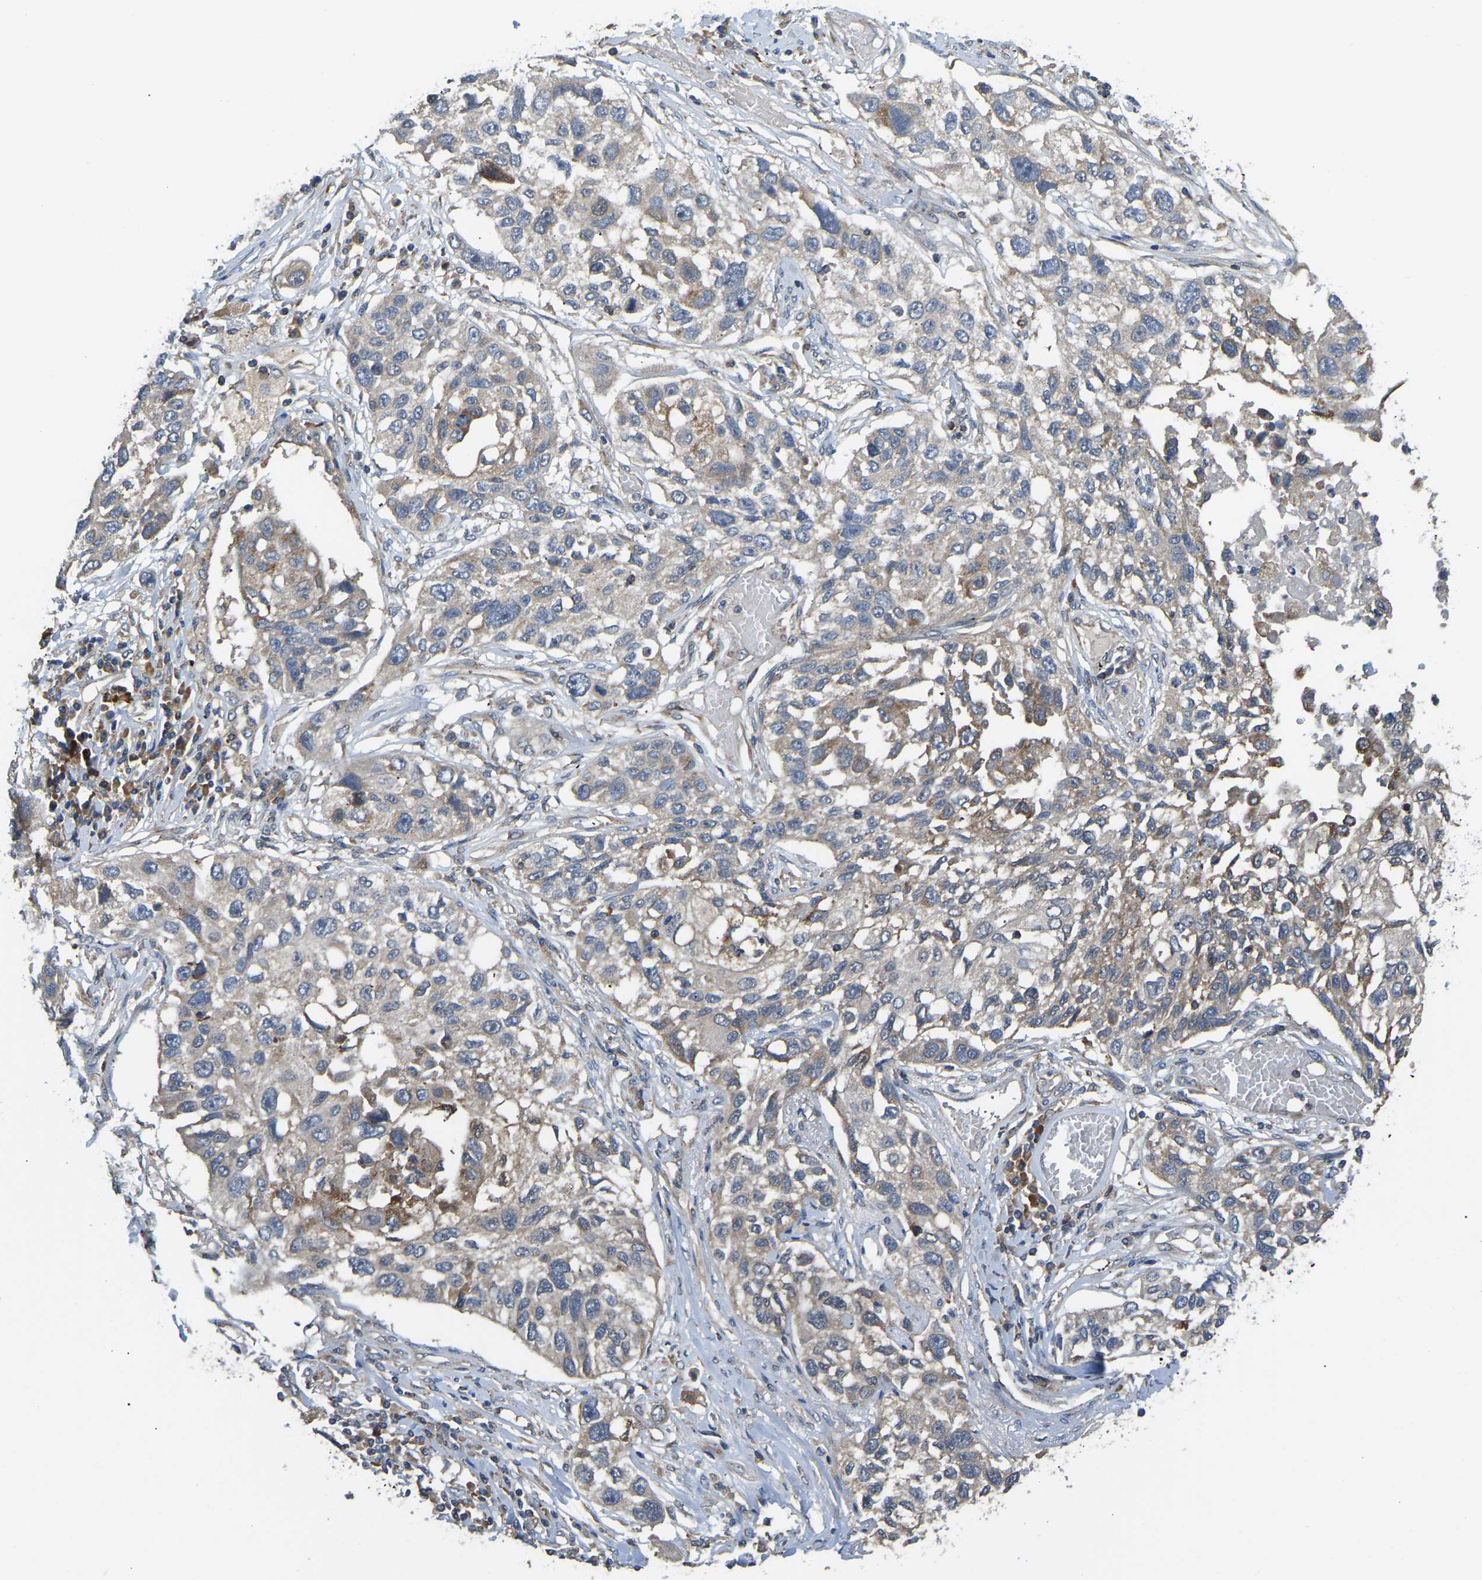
{"staining": {"intensity": "moderate", "quantity": "<25%", "location": "cytoplasmic/membranous"}, "tissue": "lung cancer", "cell_type": "Tumor cells", "image_type": "cancer", "snomed": [{"axis": "morphology", "description": "Squamous cell carcinoma, NOS"}, {"axis": "topography", "description": "Lung"}], "caption": "Moderate cytoplasmic/membranous positivity is present in about <25% of tumor cells in lung cancer. The staining was performed using DAB, with brown indicating positive protein expression. Nuclei are stained blue with hematoxylin.", "gene": "RBP1", "patient": {"sex": "male", "age": 71}}